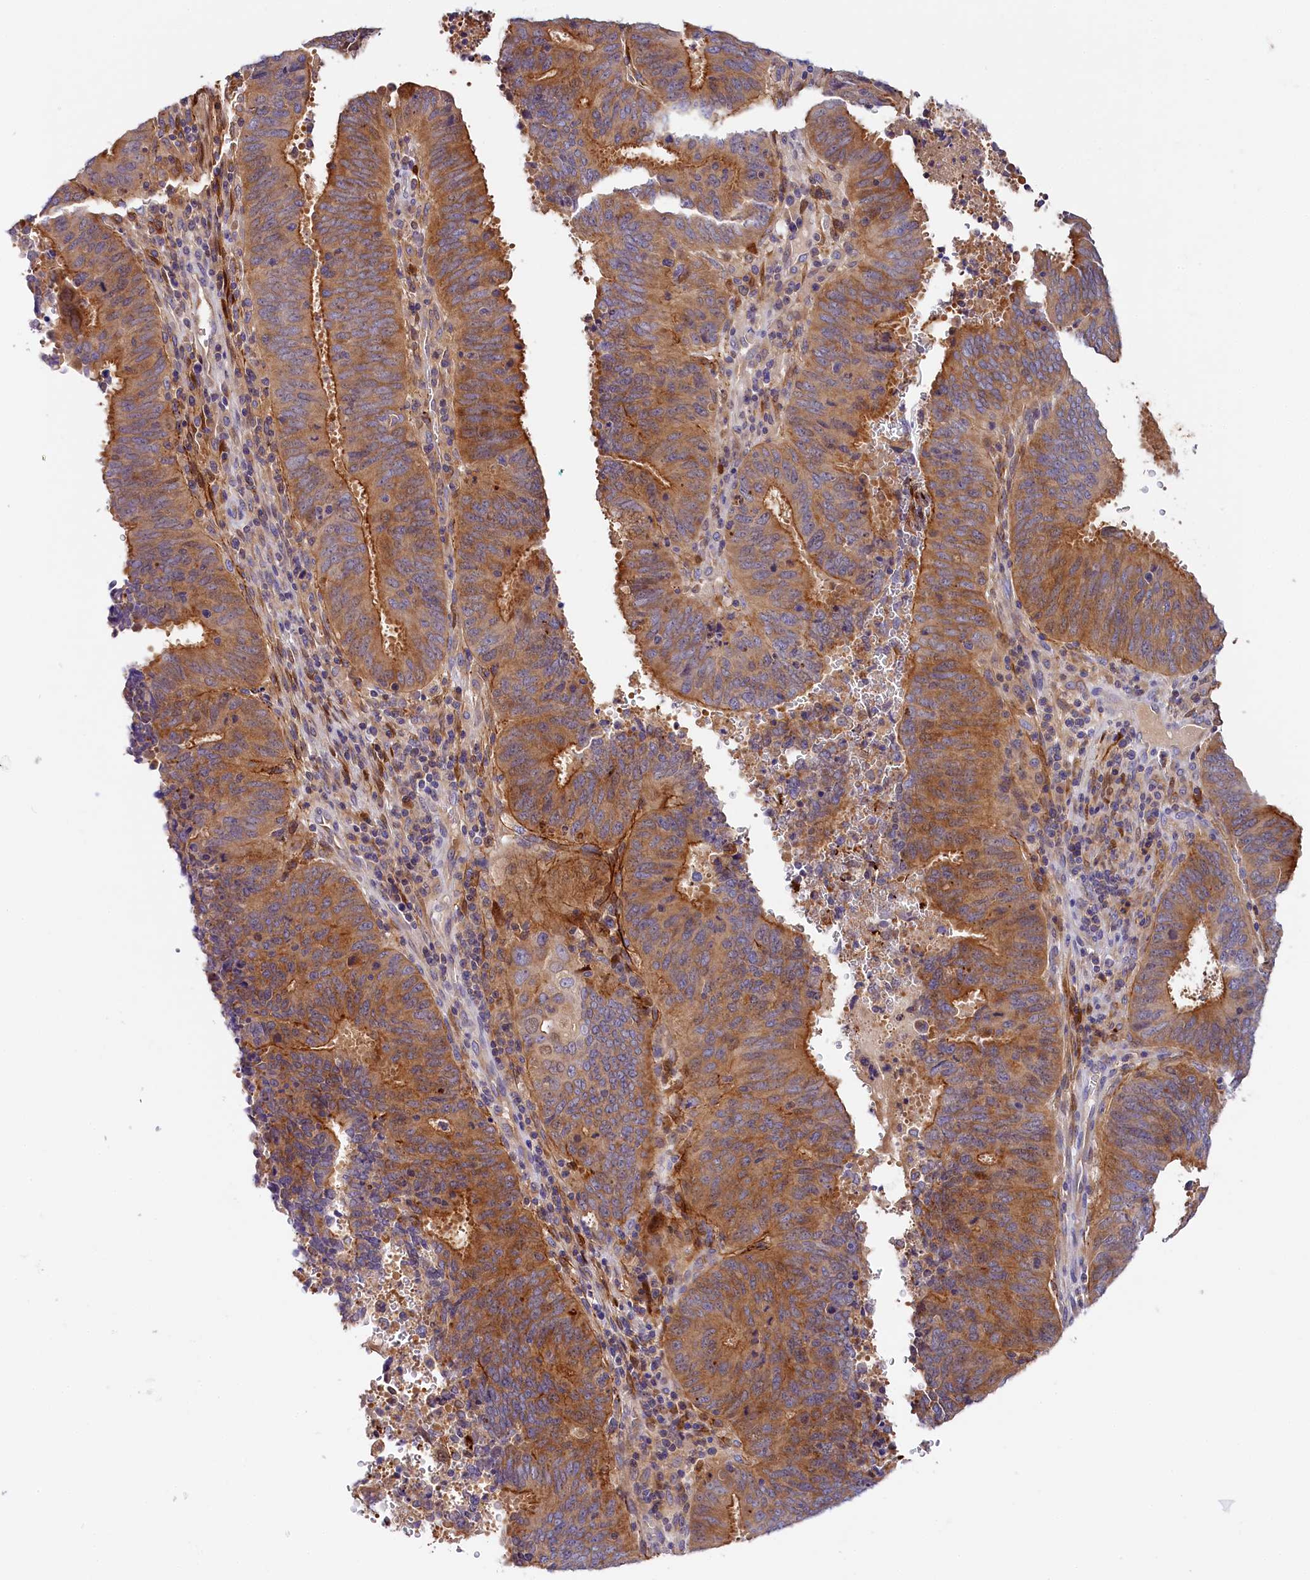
{"staining": {"intensity": "moderate", "quantity": ">75%", "location": "cytoplasmic/membranous"}, "tissue": "cervical cancer", "cell_type": "Tumor cells", "image_type": "cancer", "snomed": [{"axis": "morphology", "description": "Adenocarcinoma, NOS"}, {"axis": "topography", "description": "Cervix"}], "caption": "Immunohistochemical staining of human cervical cancer (adenocarcinoma) reveals medium levels of moderate cytoplasmic/membranous positivity in approximately >75% of tumor cells.", "gene": "KATNB1", "patient": {"sex": "female", "age": 44}}